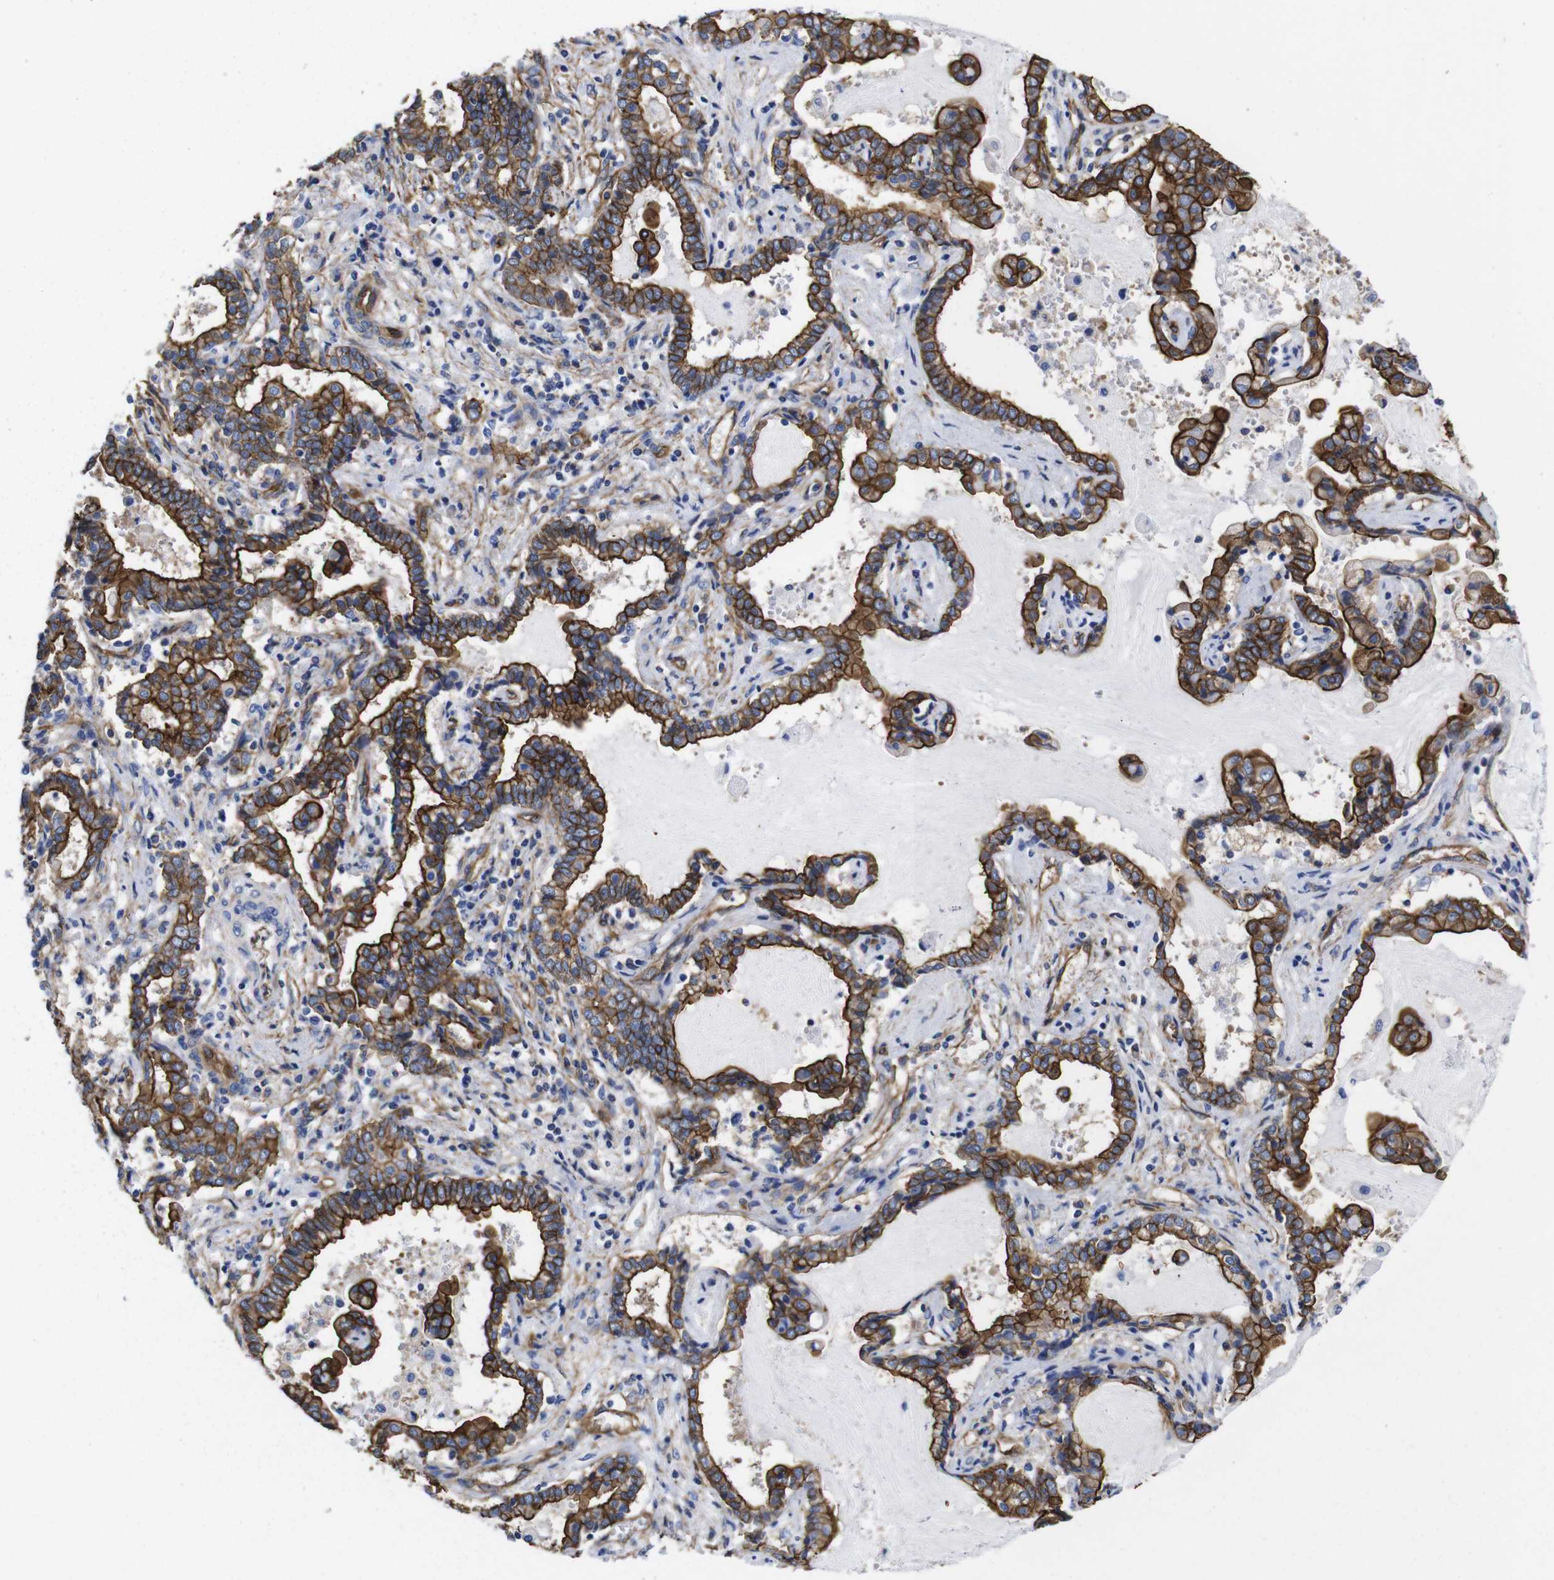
{"staining": {"intensity": "strong", "quantity": ">75%", "location": "cytoplasmic/membranous"}, "tissue": "liver cancer", "cell_type": "Tumor cells", "image_type": "cancer", "snomed": [{"axis": "morphology", "description": "Cholangiocarcinoma"}, {"axis": "topography", "description": "Liver"}], "caption": "Immunohistochemistry (IHC) micrograph of neoplastic tissue: human liver cancer (cholangiocarcinoma) stained using immunohistochemistry (IHC) reveals high levels of strong protein expression localized specifically in the cytoplasmic/membranous of tumor cells, appearing as a cytoplasmic/membranous brown color.", "gene": "SPTBN1", "patient": {"sex": "male", "age": 57}}